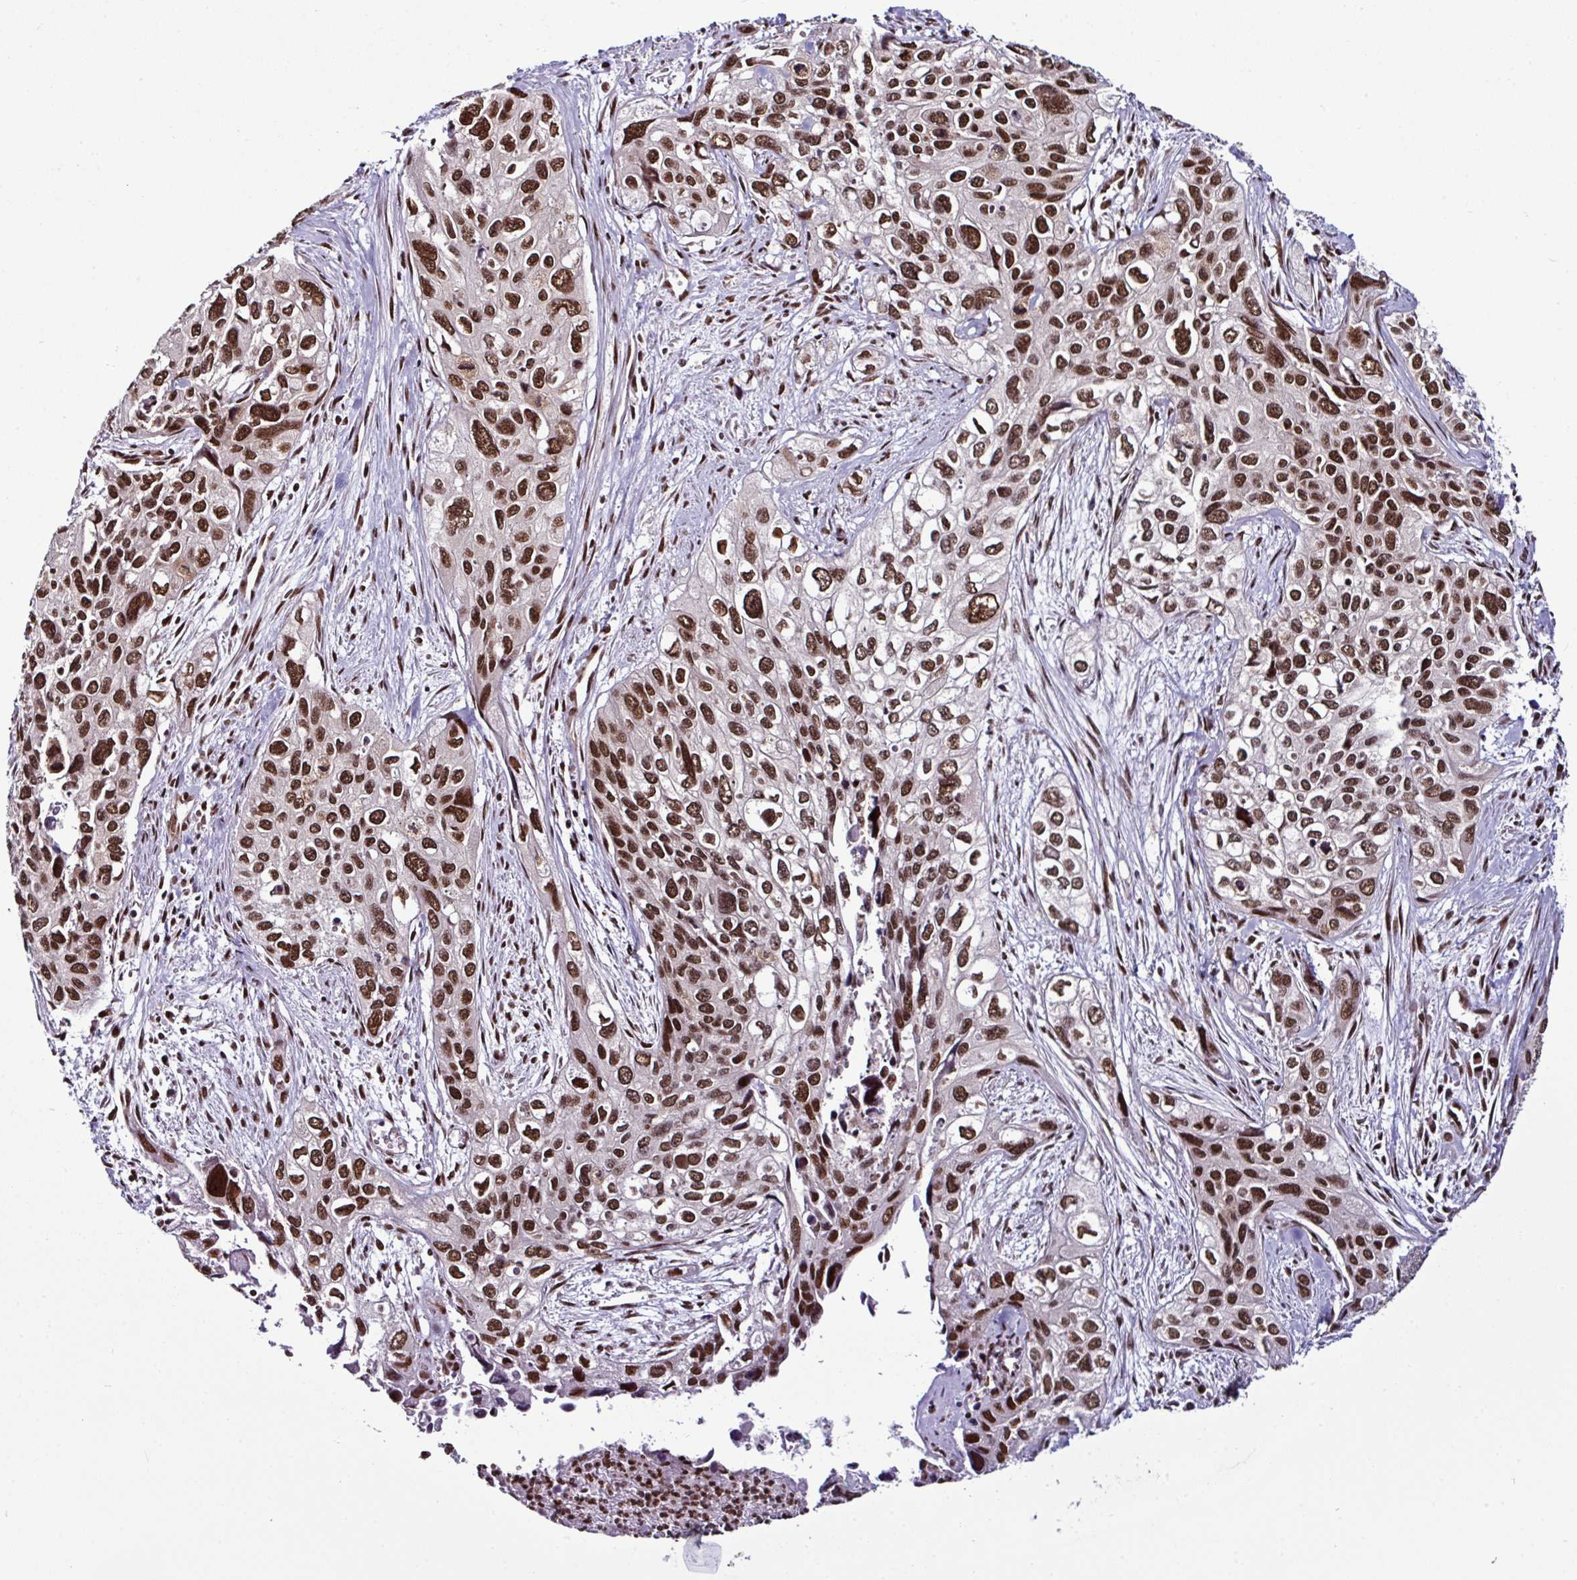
{"staining": {"intensity": "strong", "quantity": ">75%", "location": "nuclear"}, "tissue": "cervical cancer", "cell_type": "Tumor cells", "image_type": "cancer", "snomed": [{"axis": "morphology", "description": "Squamous cell carcinoma, NOS"}, {"axis": "topography", "description": "Cervix"}], "caption": "This histopathology image shows IHC staining of human cervical cancer, with high strong nuclear positivity in approximately >75% of tumor cells.", "gene": "MORF4L2", "patient": {"sex": "female", "age": 55}}